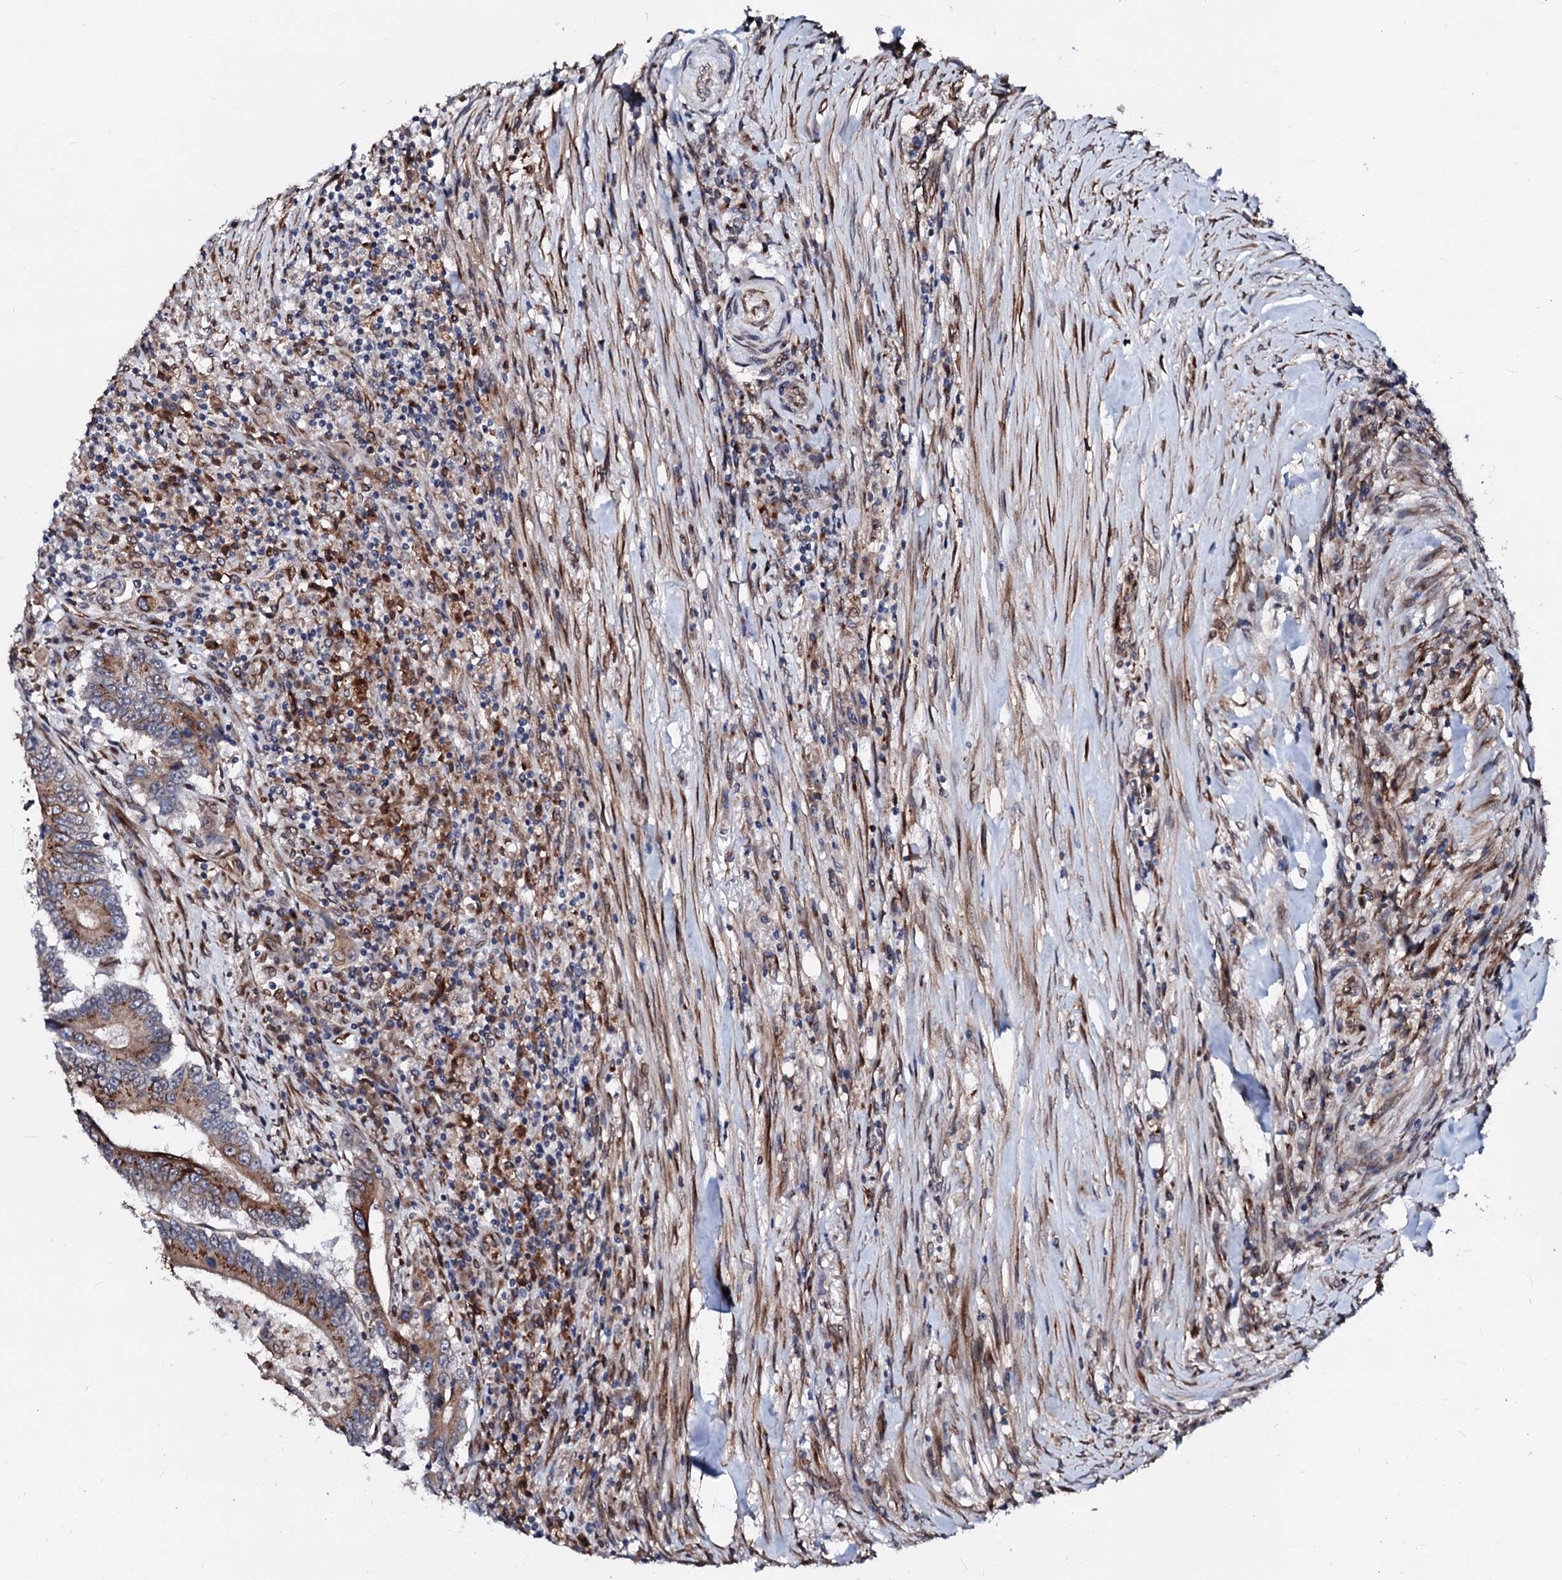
{"staining": {"intensity": "moderate", "quantity": ">75%", "location": "cytoplasmic/membranous"}, "tissue": "colorectal cancer", "cell_type": "Tumor cells", "image_type": "cancer", "snomed": [{"axis": "morphology", "description": "Adenocarcinoma, NOS"}, {"axis": "topography", "description": "Colon"}], "caption": "The image demonstrates staining of adenocarcinoma (colorectal), revealing moderate cytoplasmic/membranous protein staining (brown color) within tumor cells. (Brightfield microscopy of DAB IHC at high magnification).", "gene": "TMCO3", "patient": {"sex": "male", "age": 83}}